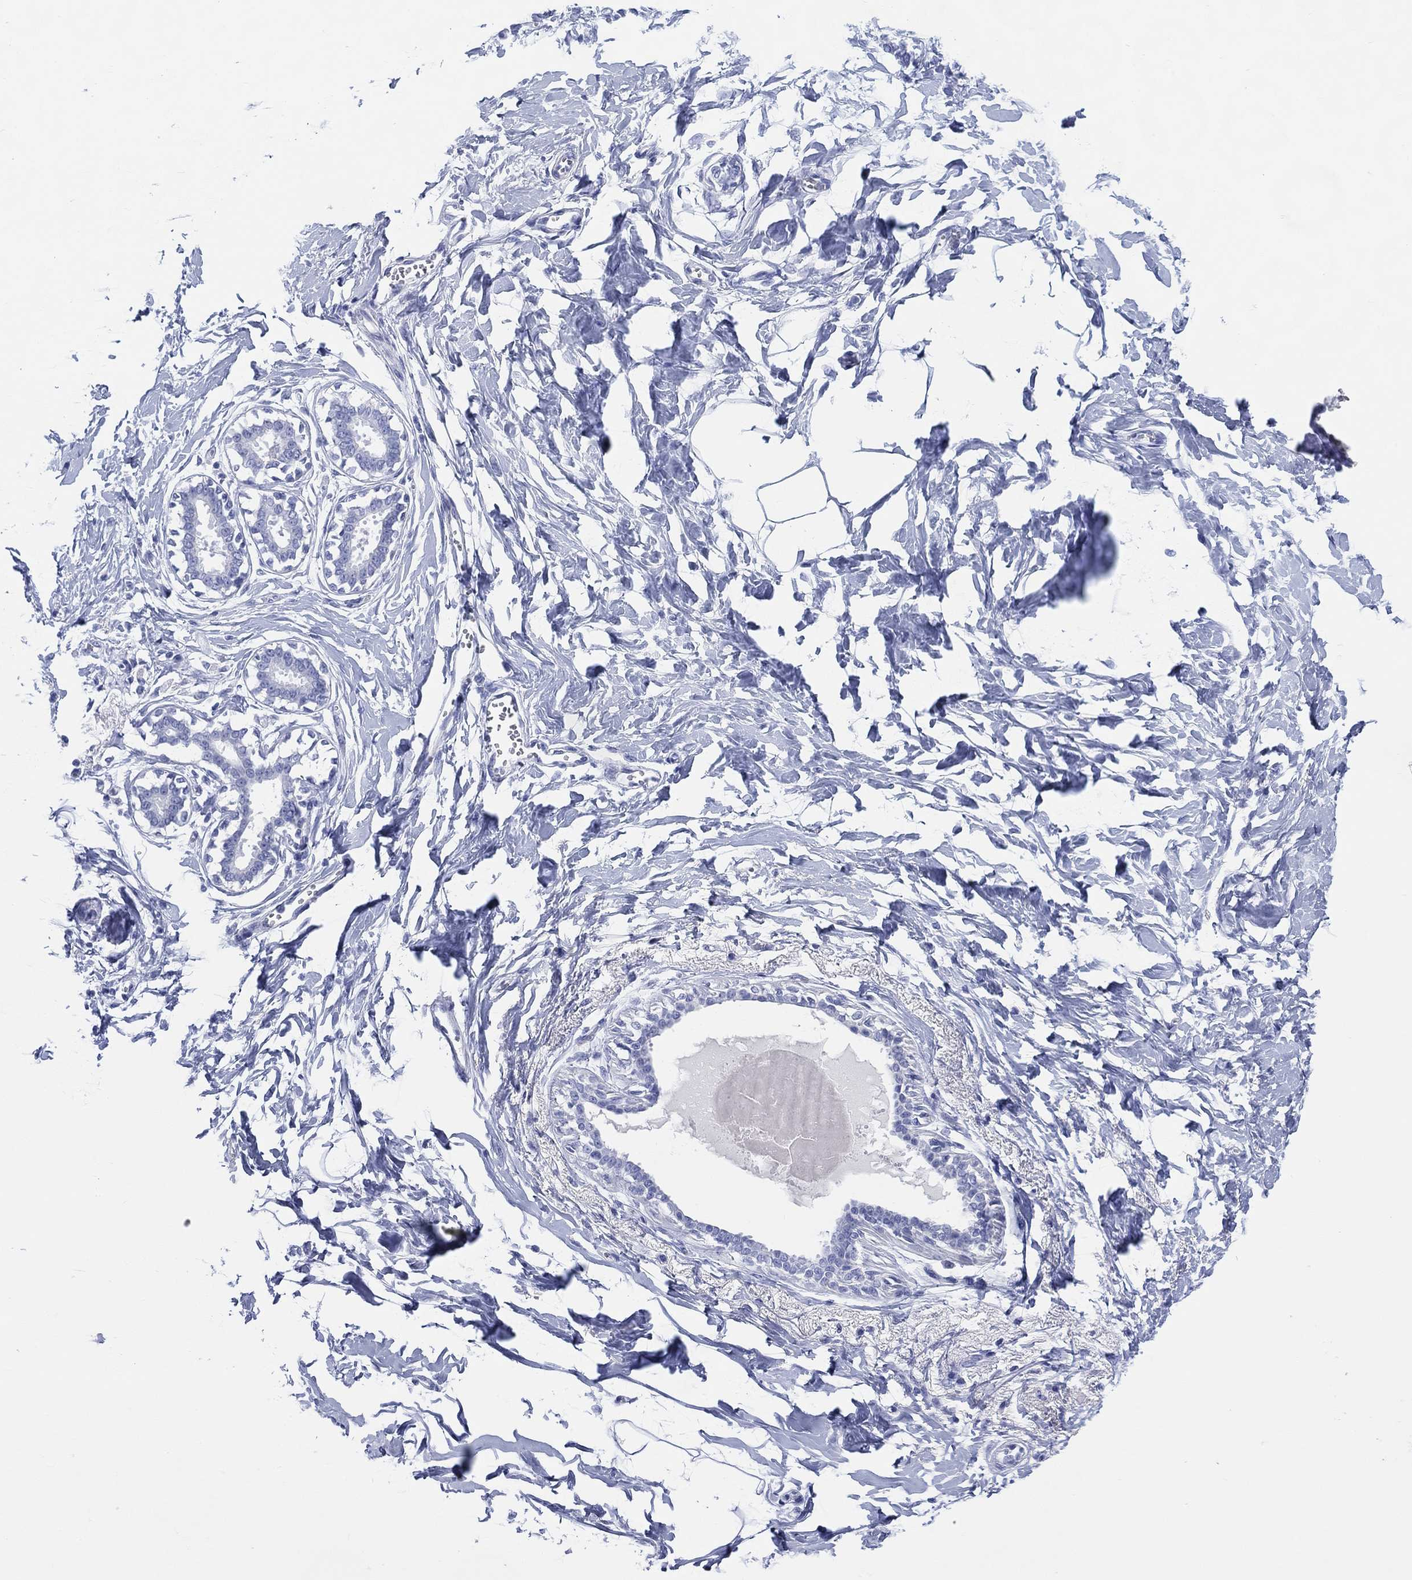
{"staining": {"intensity": "negative", "quantity": "none", "location": "none"}, "tissue": "breast", "cell_type": "Adipocytes", "image_type": "normal", "snomed": [{"axis": "morphology", "description": "Normal tissue, NOS"}, {"axis": "morphology", "description": "Lobular carcinoma, in situ"}, {"axis": "topography", "description": "Breast"}], "caption": "The photomicrograph reveals no significant staining in adipocytes of breast. (DAB (3,3'-diaminobenzidine) immunohistochemistry, high magnification).", "gene": "ENSG00000285953", "patient": {"sex": "female", "age": 35}}